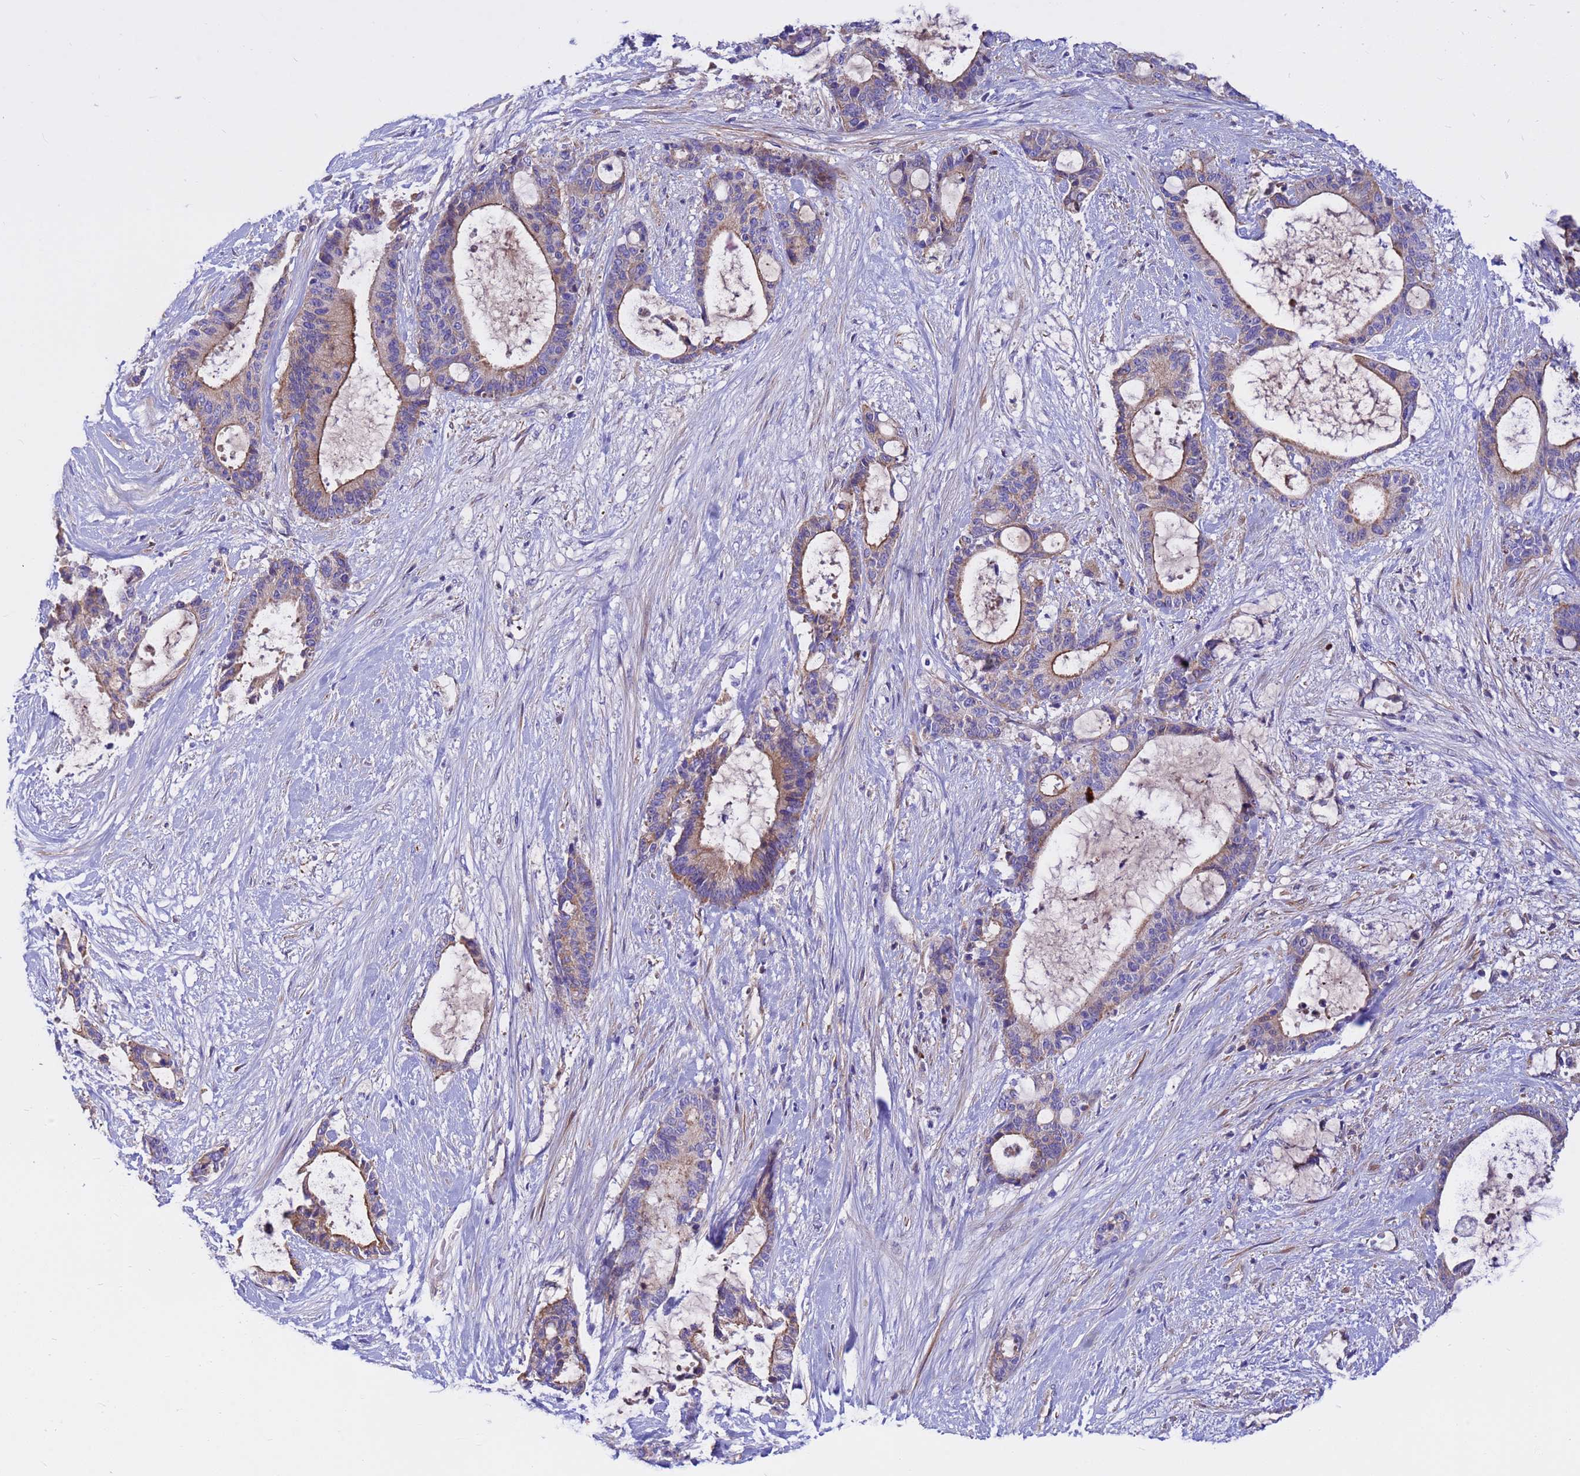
{"staining": {"intensity": "moderate", "quantity": "25%-75%", "location": "cytoplasmic/membranous"}, "tissue": "liver cancer", "cell_type": "Tumor cells", "image_type": "cancer", "snomed": [{"axis": "morphology", "description": "Normal tissue, NOS"}, {"axis": "morphology", "description": "Cholangiocarcinoma"}, {"axis": "topography", "description": "Liver"}, {"axis": "topography", "description": "Peripheral nerve tissue"}], "caption": "Immunohistochemistry of cholangiocarcinoma (liver) demonstrates medium levels of moderate cytoplasmic/membranous positivity in approximately 25%-75% of tumor cells.", "gene": "CRHBP", "patient": {"sex": "female", "age": 73}}